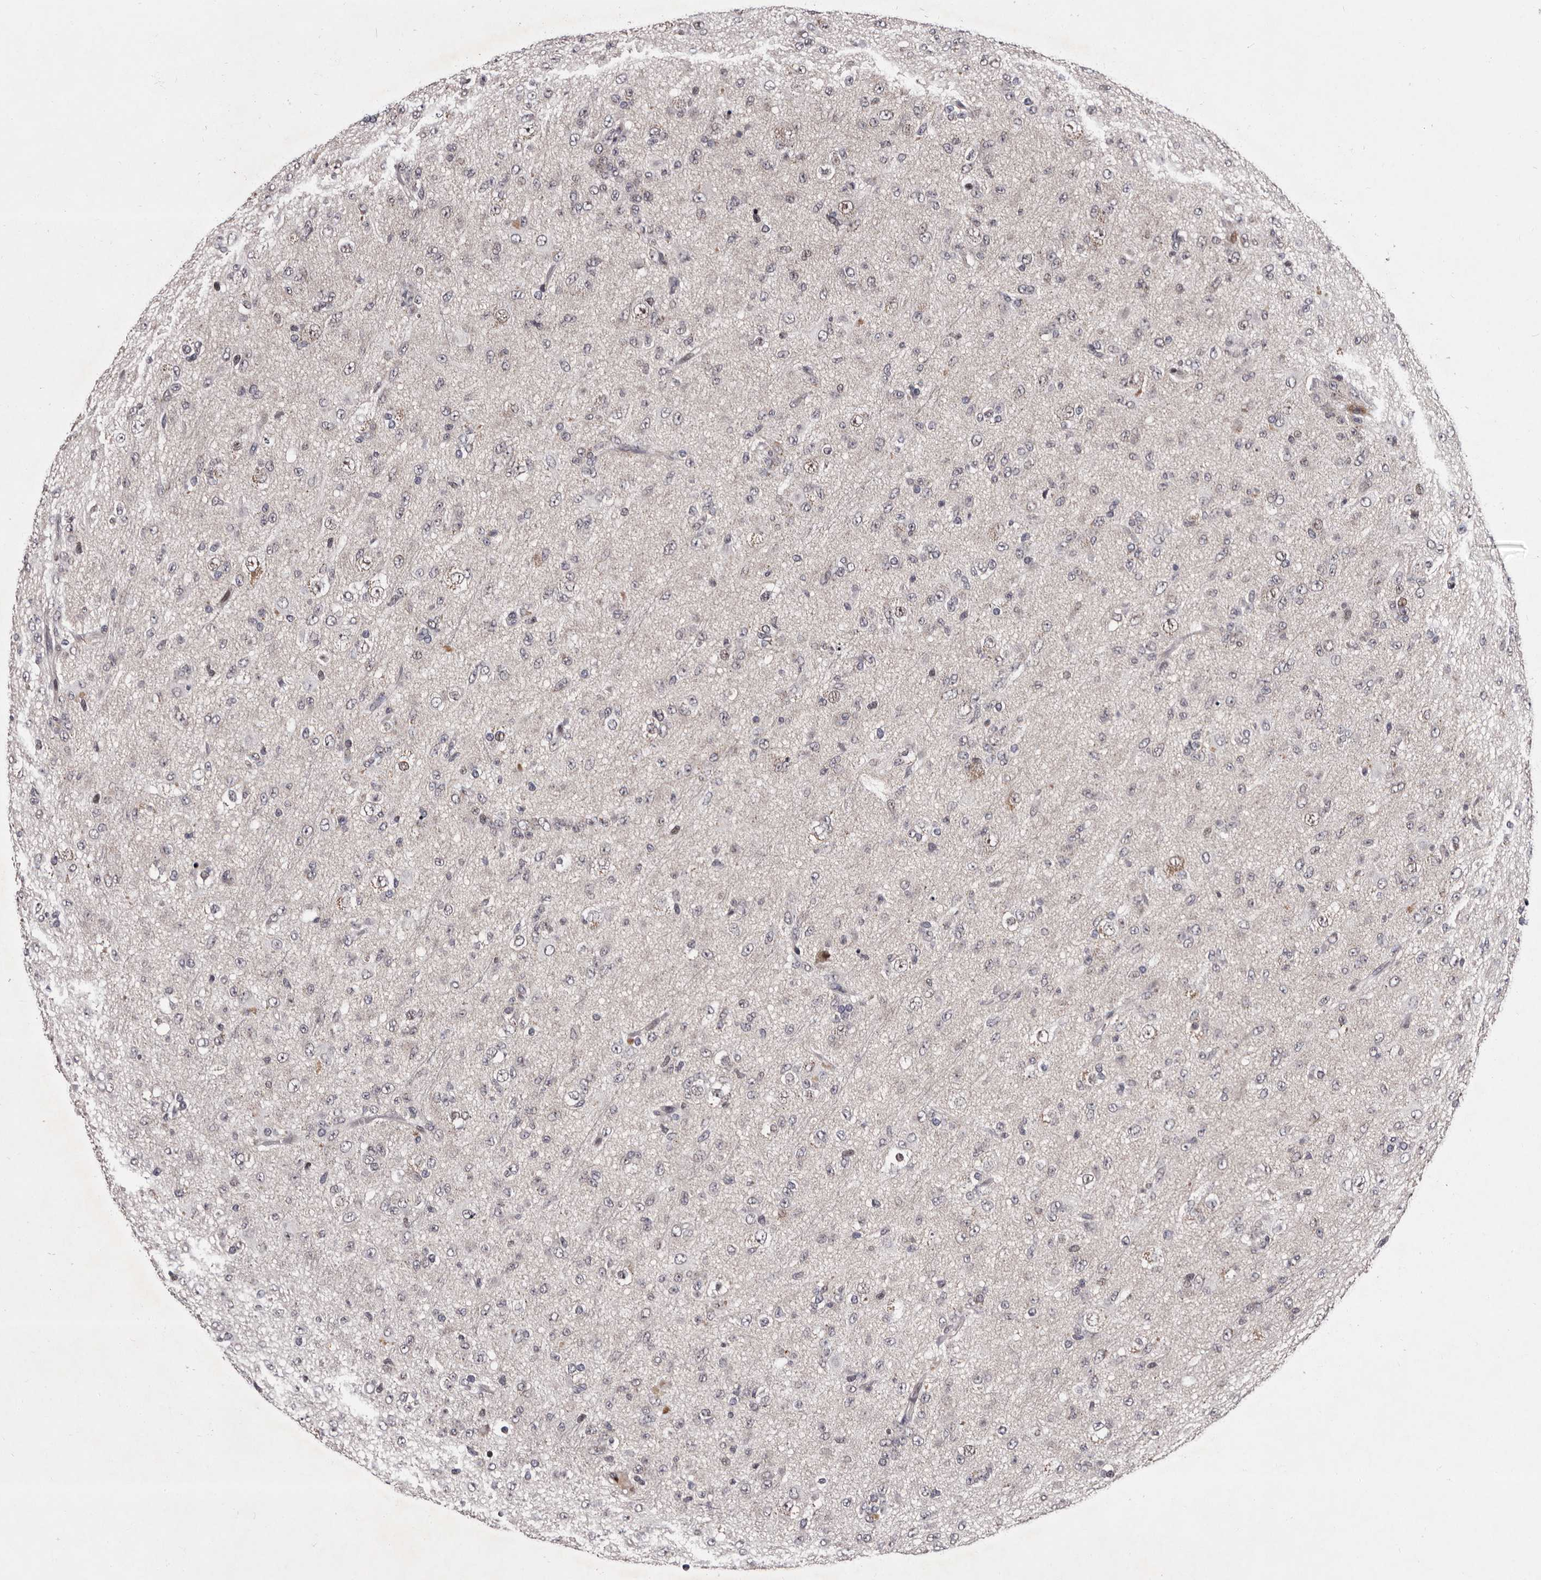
{"staining": {"intensity": "negative", "quantity": "none", "location": "none"}, "tissue": "glioma", "cell_type": "Tumor cells", "image_type": "cancer", "snomed": [{"axis": "morphology", "description": "Glioma, malignant, Low grade"}, {"axis": "topography", "description": "Brain"}], "caption": "A high-resolution image shows immunohistochemistry staining of glioma, which exhibits no significant expression in tumor cells.", "gene": "TNKS", "patient": {"sex": "male", "age": 65}}